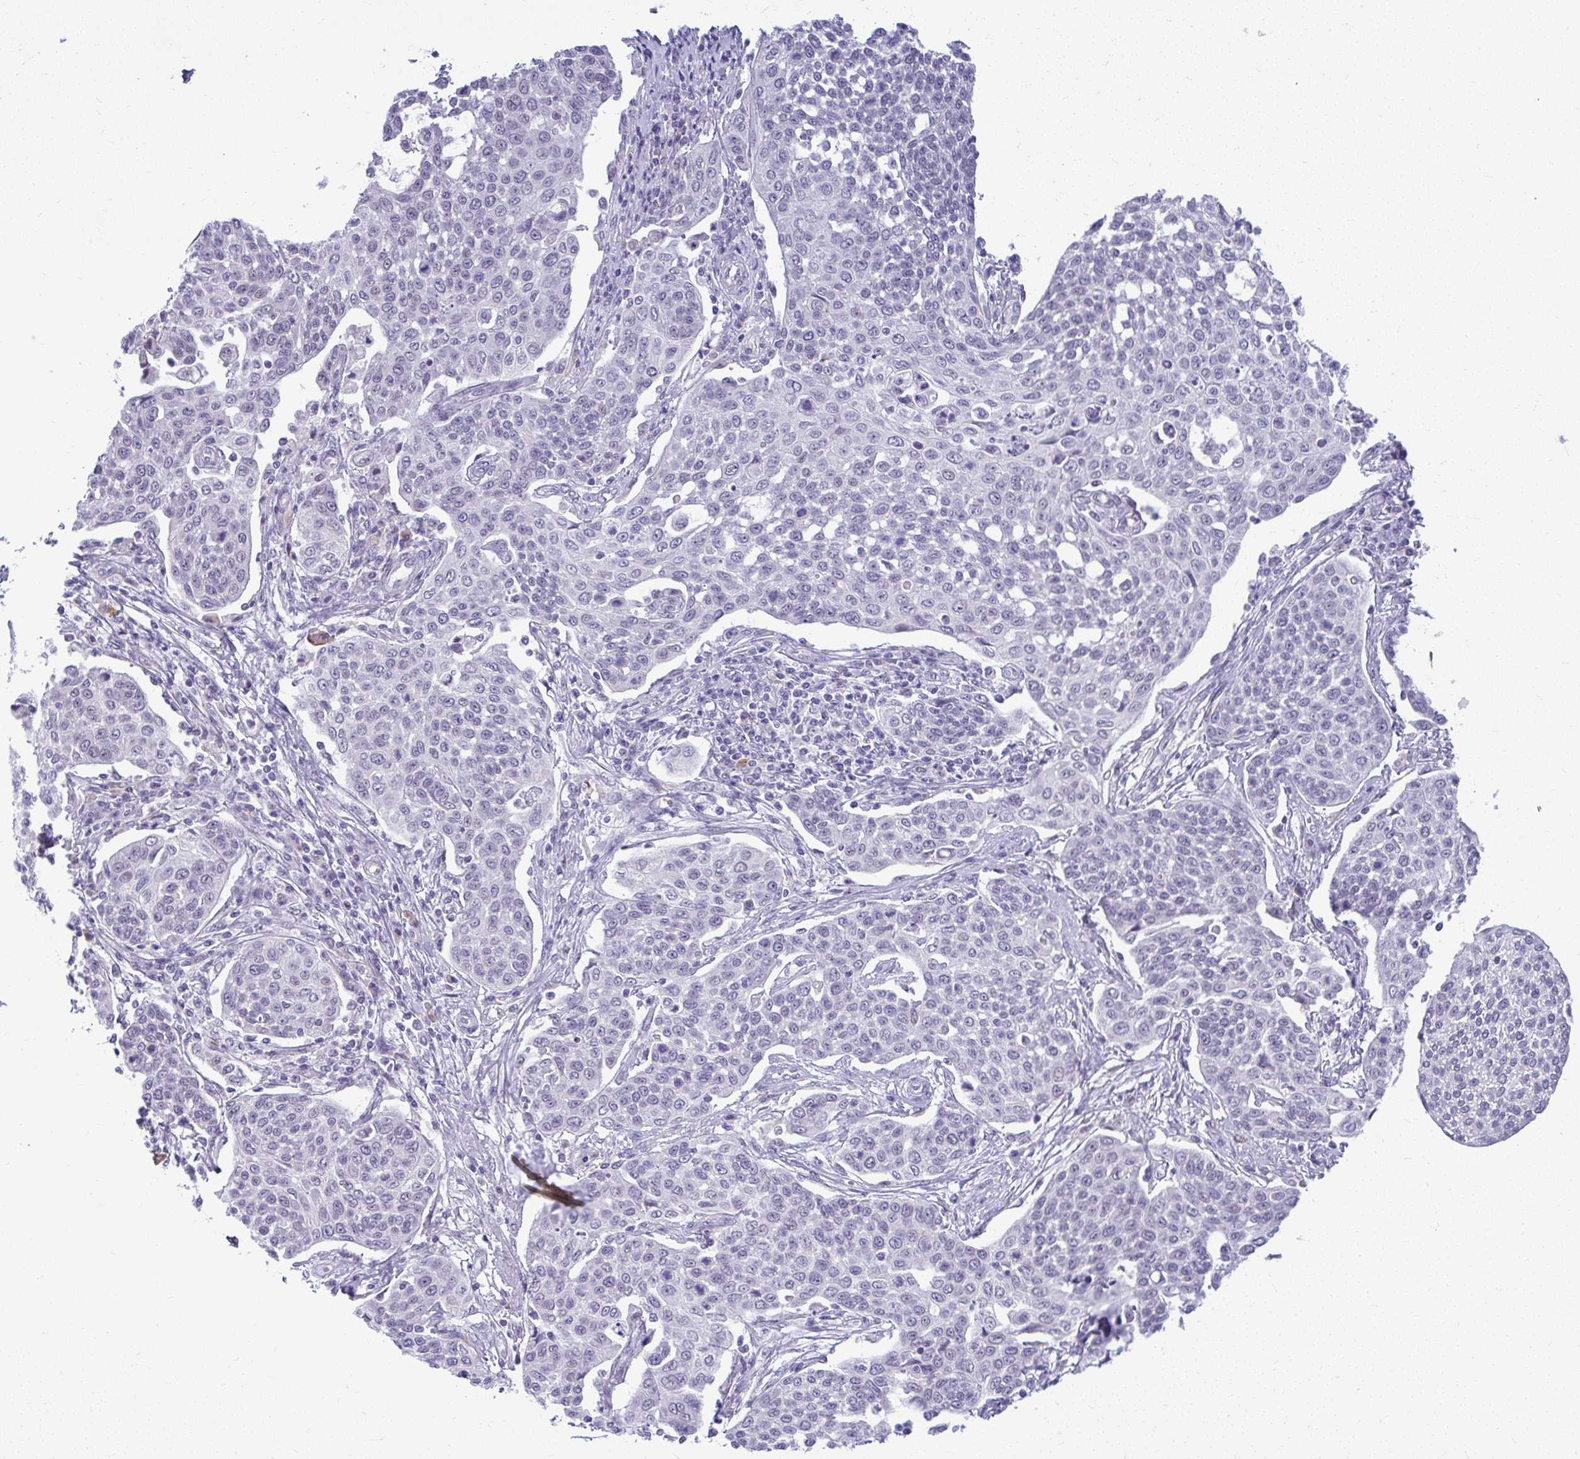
{"staining": {"intensity": "negative", "quantity": "none", "location": "none"}, "tissue": "cervical cancer", "cell_type": "Tumor cells", "image_type": "cancer", "snomed": [{"axis": "morphology", "description": "Squamous cell carcinoma, NOS"}, {"axis": "topography", "description": "Cervix"}], "caption": "Protein analysis of cervical squamous cell carcinoma exhibits no significant expression in tumor cells.", "gene": "TEX33", "patient": {"sex": "female", "age": 34}}